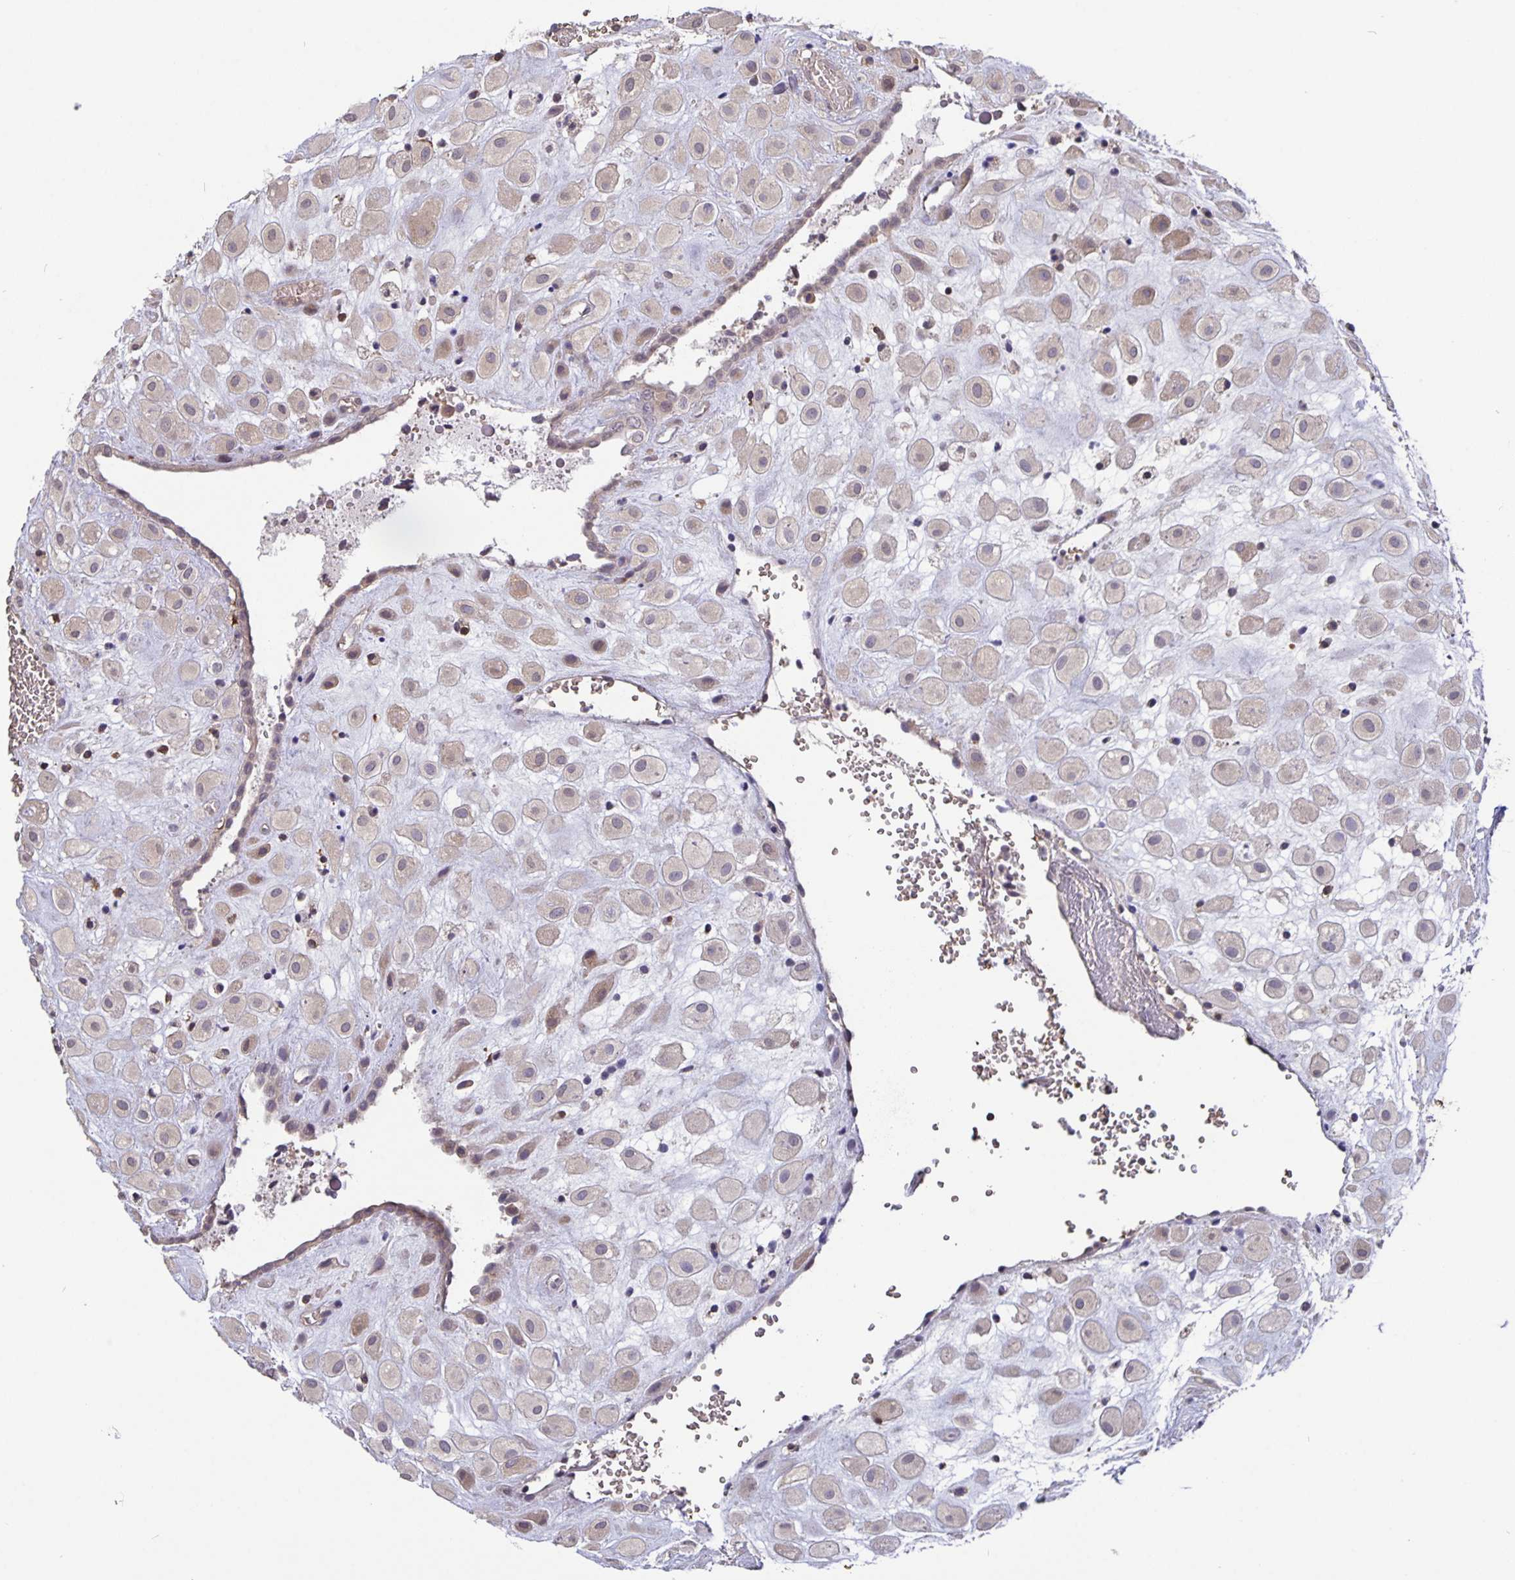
{"staining": {"intensity": "weak", "quantity": "<25%", "location": "cytoplasmic/membranous"}, "tissue": "placenta", "cell_type": "Decidual cells", "image_type": "normal", "snomed": [{"axis": "morphology", "description": "Normal tissue, NOS"}, {"axis": "topography", "description": "Placenta"}], "caption": "IHC micrograph of unremarkable placenta: placenta stained with DAB demonstrates no significant protein positivity in decidual cells. (DAB immunohistochemistry (IHC), high magnification).", "gene": "FEM1C", "patient": {"sex": "female", "age": 24}}